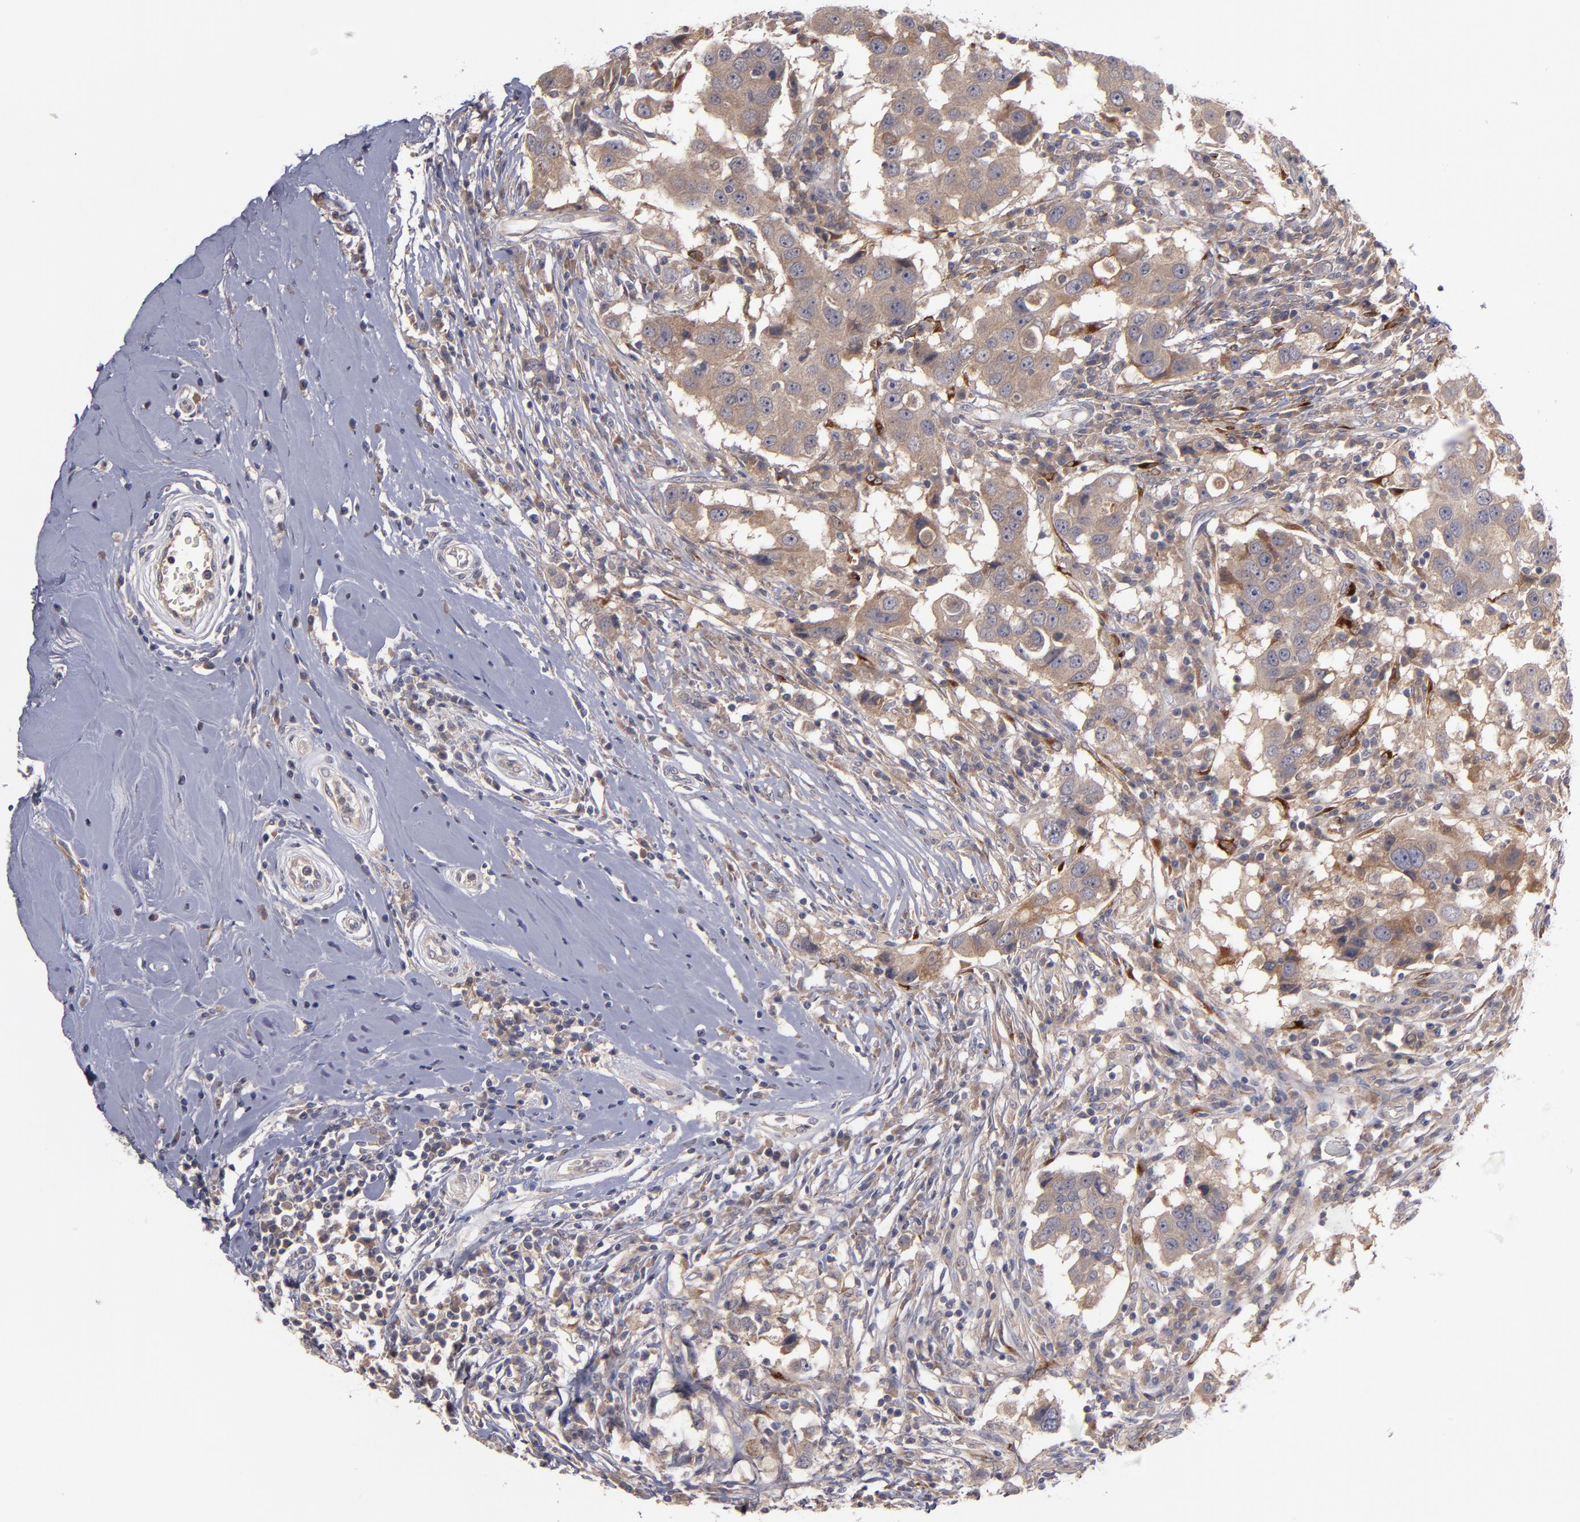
{"staining": {"intensity": "weak", "quantity": ">75%", "location": "cytoplasmic/membranous"}, "tissue": "breast cancer", "cell_type": "Tumor cells", "image_type": "cancer", "snomed": [{"axis": "morphology", "description": "Duct carcinoma"}, {"axis": "topography", "description": "Breast"}], "caption": "Brown immunohistochemical staining in breast cancer demonstrates weak cytoplasmic/membranous expression in about >75% of tumor cells.", "gene": "MMP11", "patient": {"sex": "female", "age": 27}}